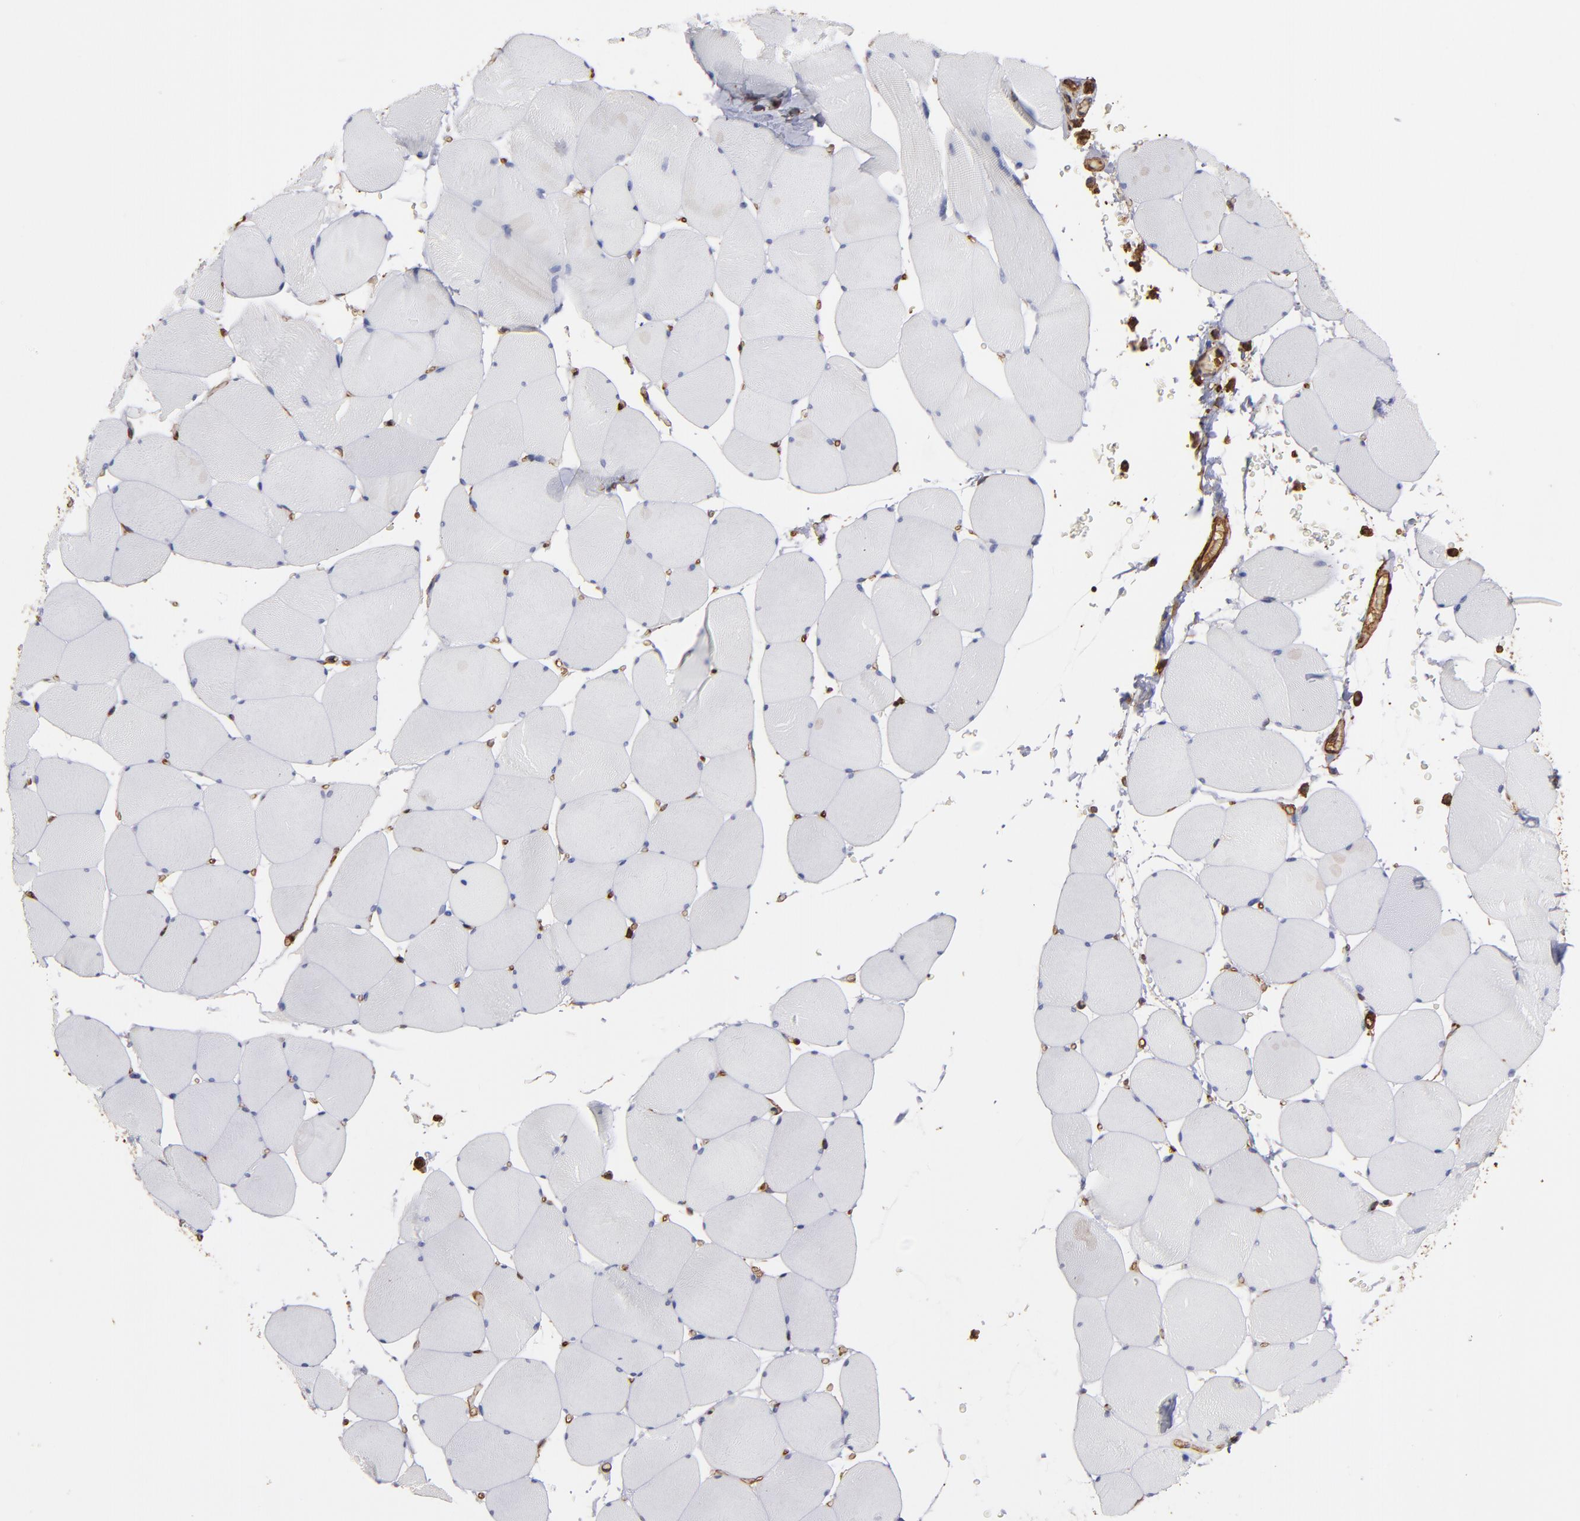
{"staining": {"intensity": "negative", "quantity": "none", "location": "none"}, "tissue": "skeletal muscle", "cell_type": "Myocytes", "image_type": "normal", "snomed": [{"axis": "morphology", "description": "Normal tissue, NOS"}, {"axis": "topography", "description": "Skeletal muscle"}], "caption": "There is no significant expression in myocytes of skeletal muscle. Brightfield microscopy of immunohistochemistry (IHC) stained with DAB (3,3'-diaminobenzidine) (brown) and hematoxylin (blue), captured at high magnification.", "gene": "ACTN4", "patient": {"sex": "male", "age": 62}}